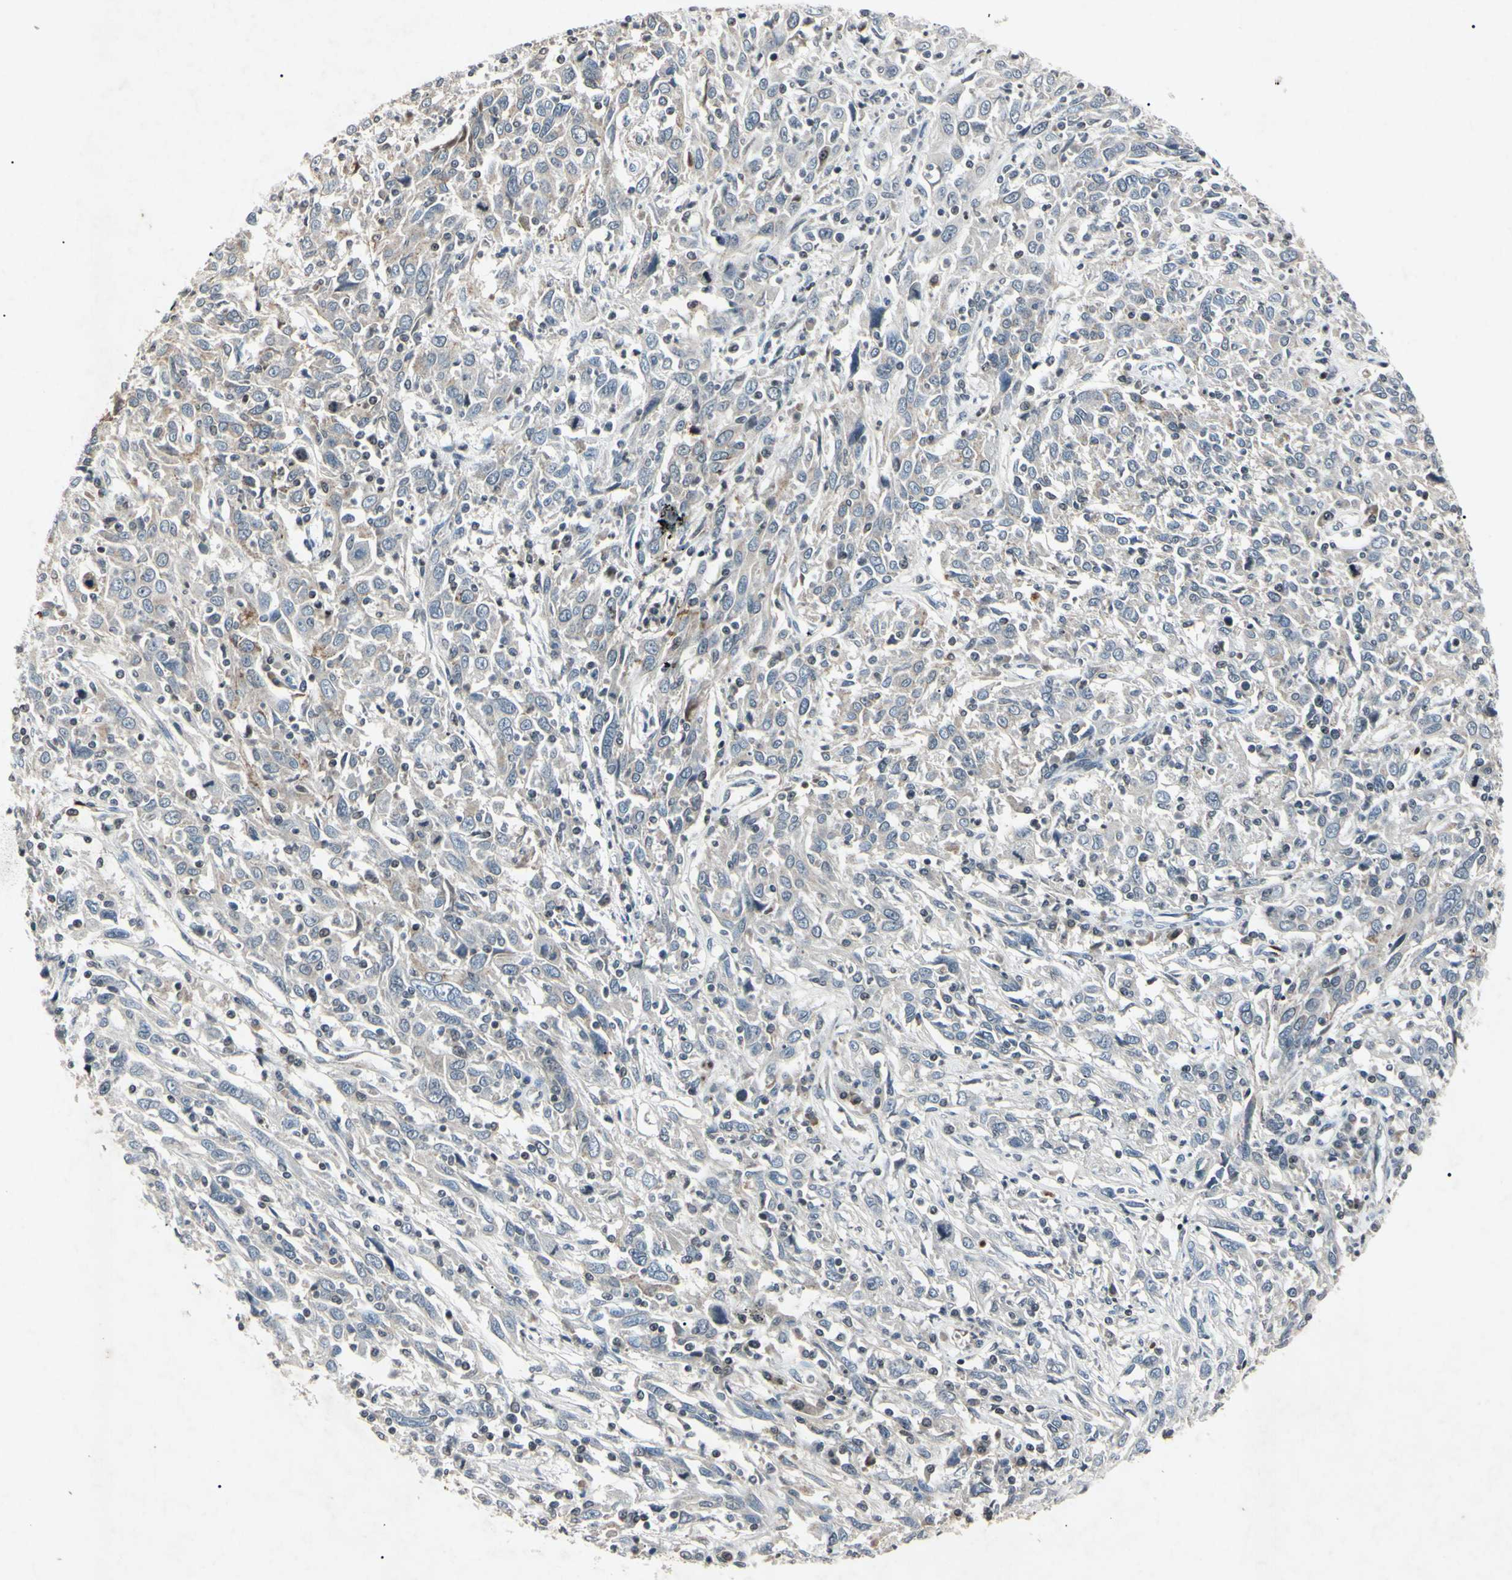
{"staining": {"intensity": "negative", "quantity": "none", "location": "none"}, "tissue": "cervical cancer", "cell_type": "Tumor cells", "image_type": "cancer", "snomed": [{"axis": "morphology", "description": "Squamous cell carcinoma, NOS"}, {"axis": "topography", "description": "Cervix"}], "caption": "The immunohistochemistry (IHC) photomicrograph has no significant staining in tumor cells of cervical squamous cell carcinoma tissue. (DAB (3,3'-diaminobenzidine) IHC with hematoxylin counter stain).", "gene": "AEBP1", "patient": {"sex": "female", "age": 46}}